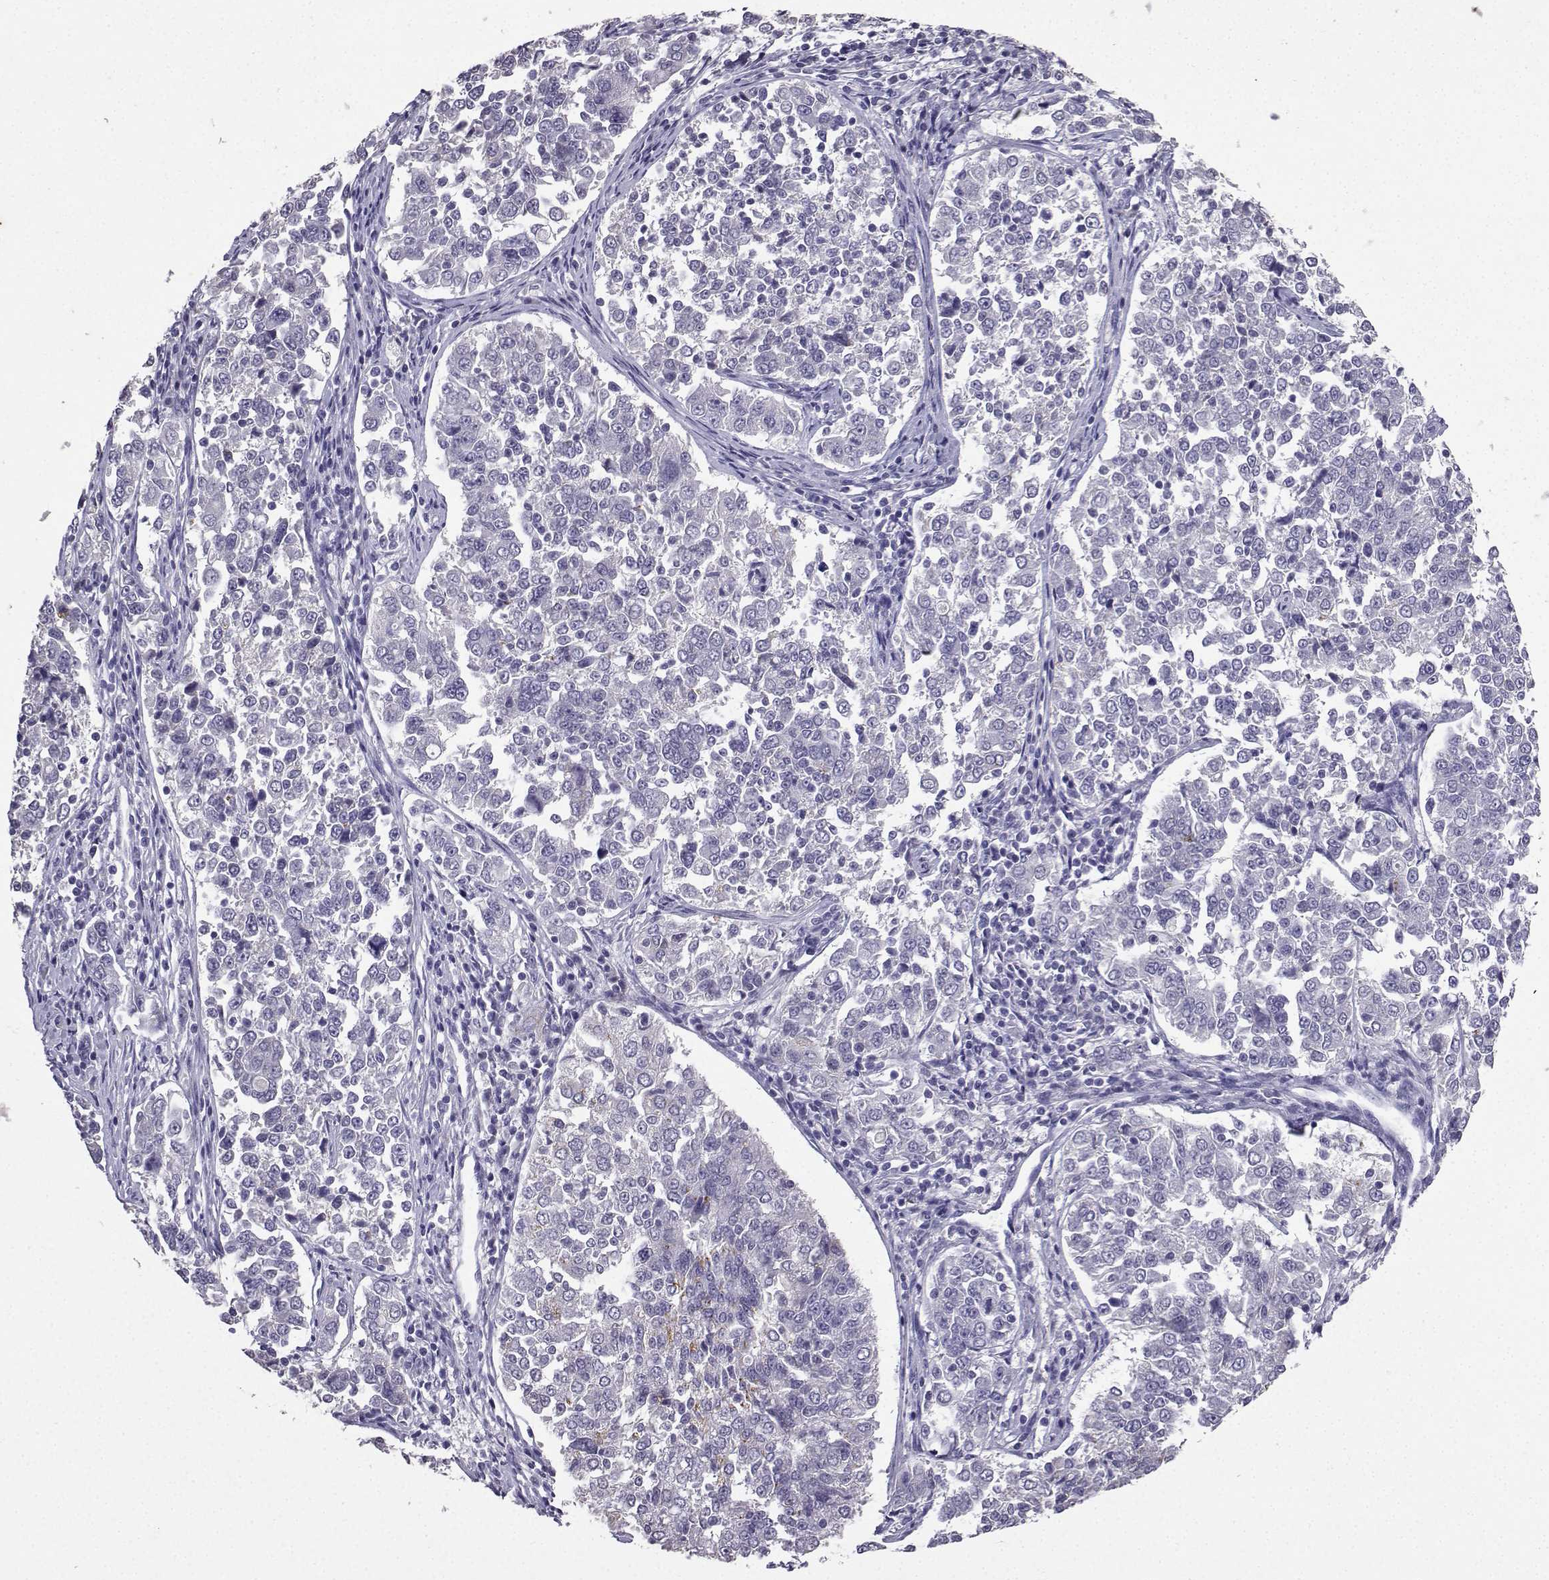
{"staining": {"intensity": "negative", "quantity": "none", "location": "none"}, "tissue": "endometrial cancer", "cell_type": "Tumor cells", "image_type": "cancer", "snomed": [{"axis": "morphology", "description": "Adenocarcinoma, NOS"}, {"axis": "topography", "description": "Endometrium"}], "caption": "Tumor cells show no significant protein expression in endometrial adenocarcinoma.", "gene": "SPAG11B", "patient": {"sex": "female", "age": 43}}